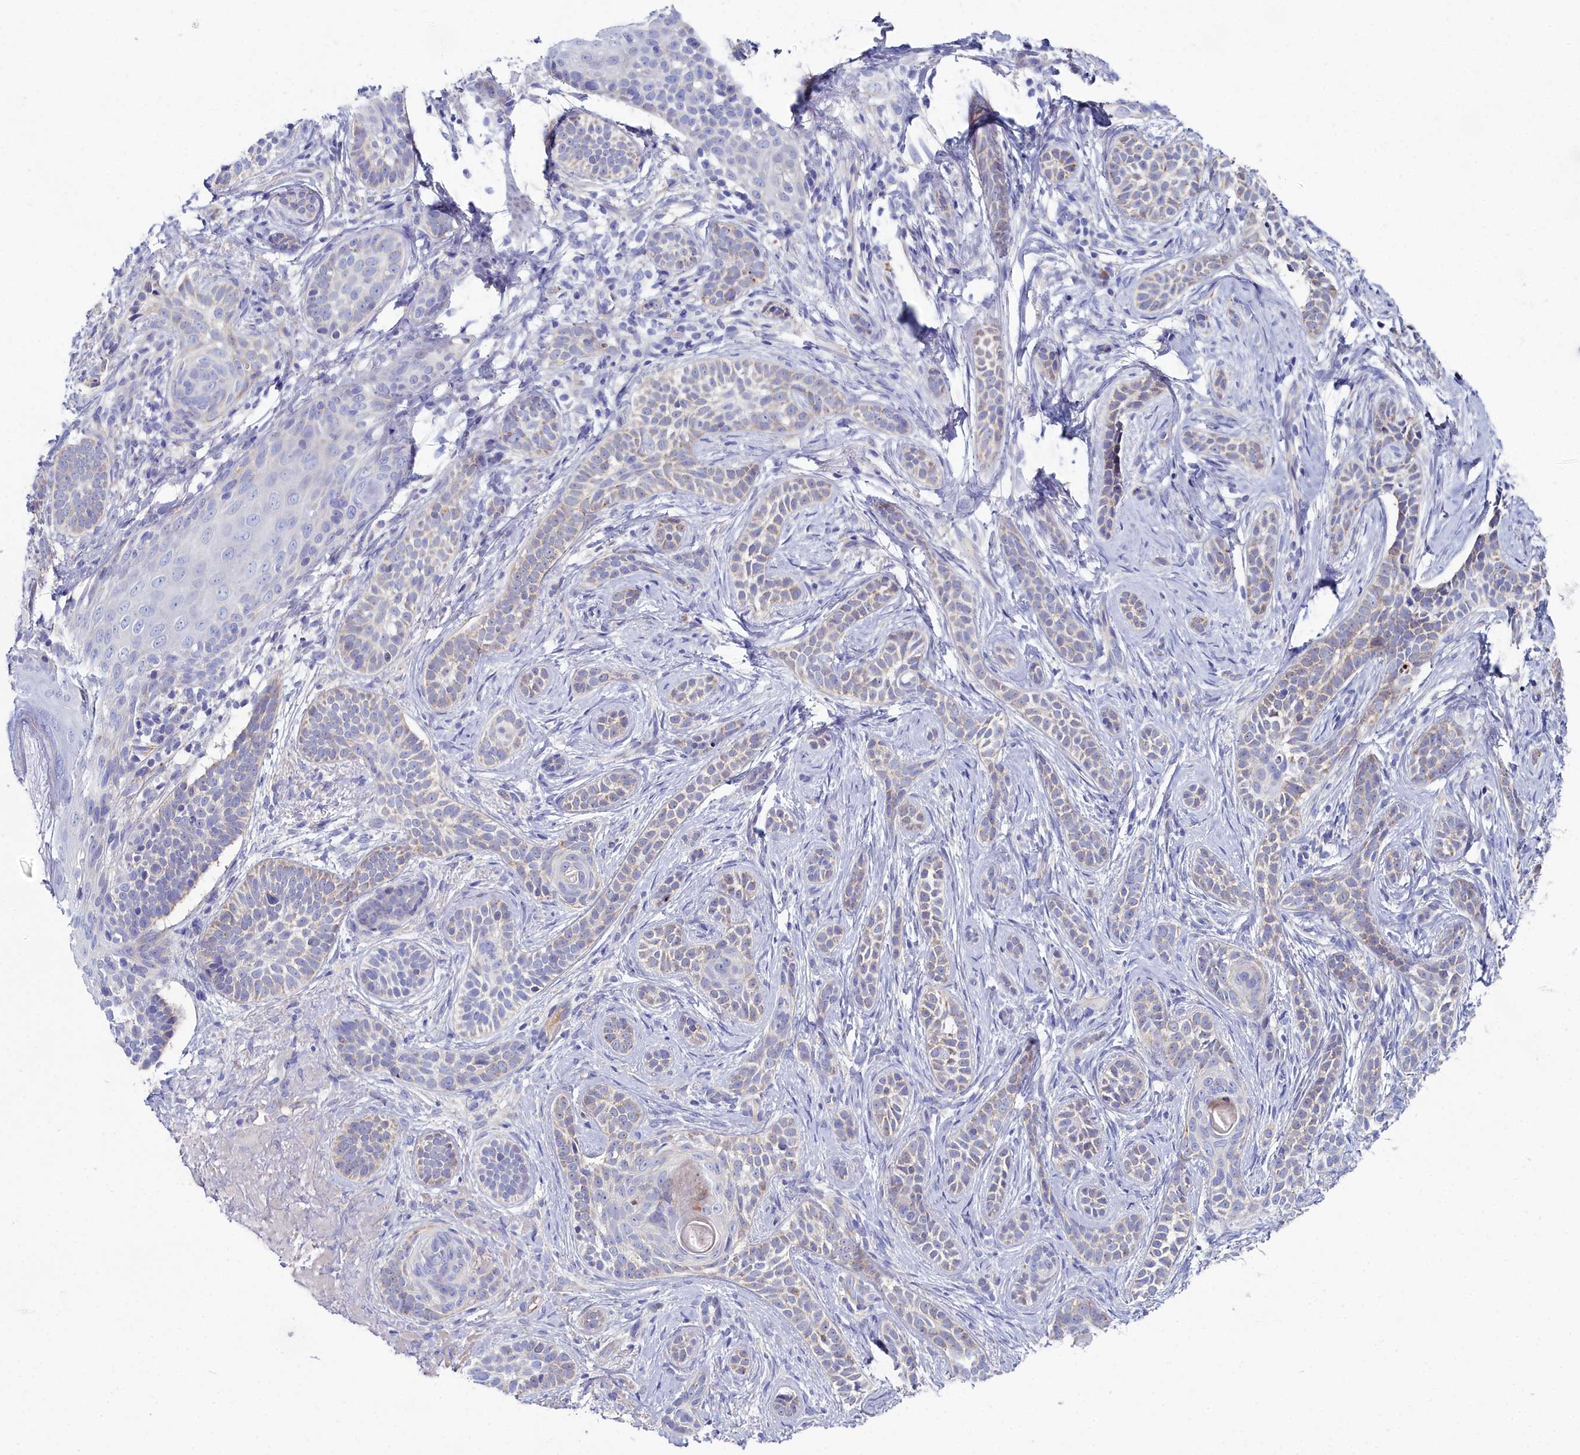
{"staining": {"intensity": "weak", "quantity": "<25%", "location": "cytoplasmic/membranous"}, "tissue": "skin cancer", "cell_type": "Tumor cells", "image_type": "cancer", "snomed": [{"axis": "morphology", "description": "Basal cell carcinoma"}, {"axis": "topography", "description": "Skin"}], "caption": "There is no significant positivity in tumor cells of skin cancer (basal cell carcinoma).", "gene": "SLC49A3", "patient": {"sex": "male", "age": 71}}